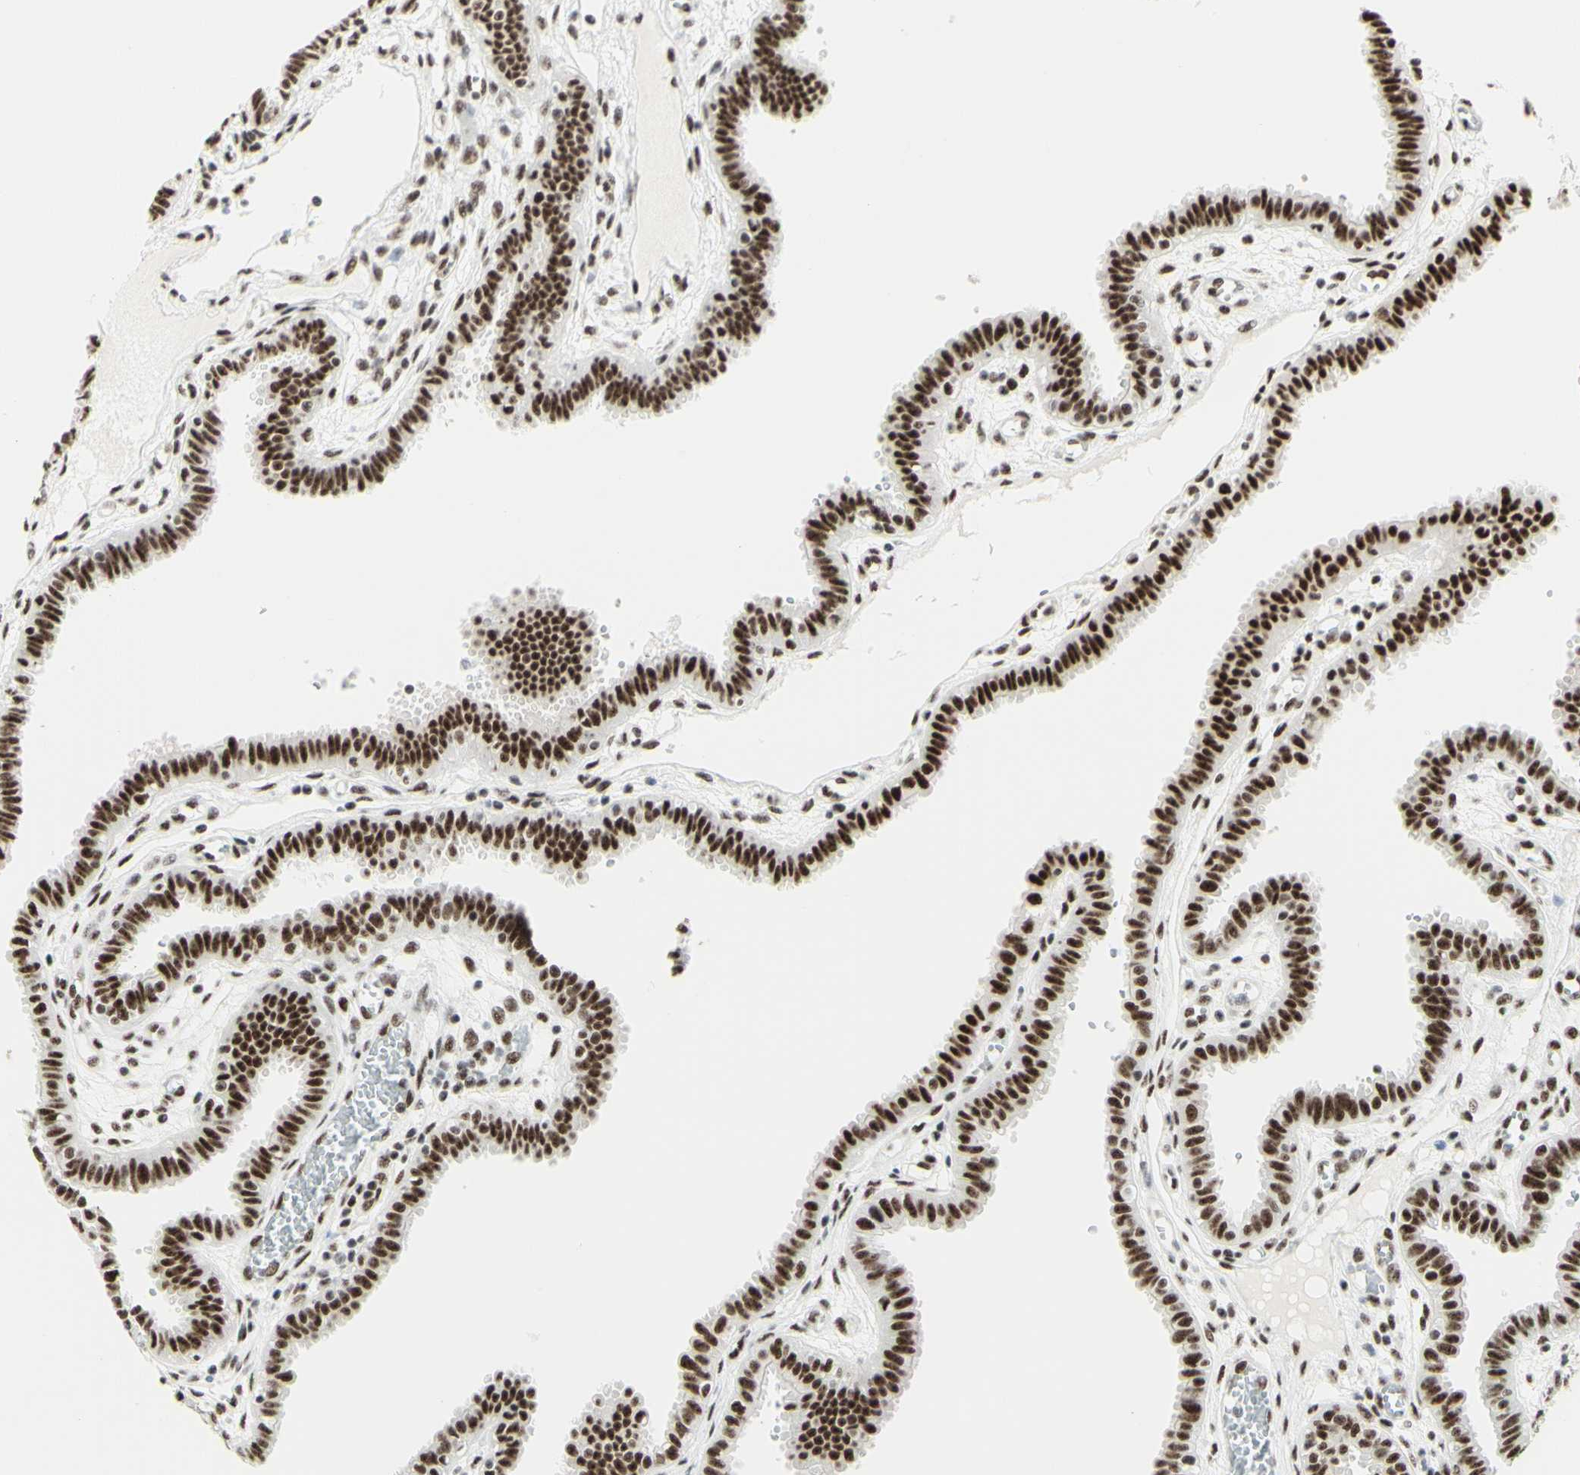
{"staining": {"intensity": "strong", "quantity": ">75%", "location": "nuclear"}, "tissue": "fallopian tube", "cell_type": "Glandular cells", "image_type": "normal", "snomed": [{"axis": "morphology", "description": "Normal tissue, NOS"}, {"axis": "topography", "description": "Fallopian tube"}], "caption": "The immunohistochemical stain highlights strong nuclear expression in glandular cells of benign fallopian tube.", "gene": "WTAP", "patient": {"sex": "female", "age": 32}}